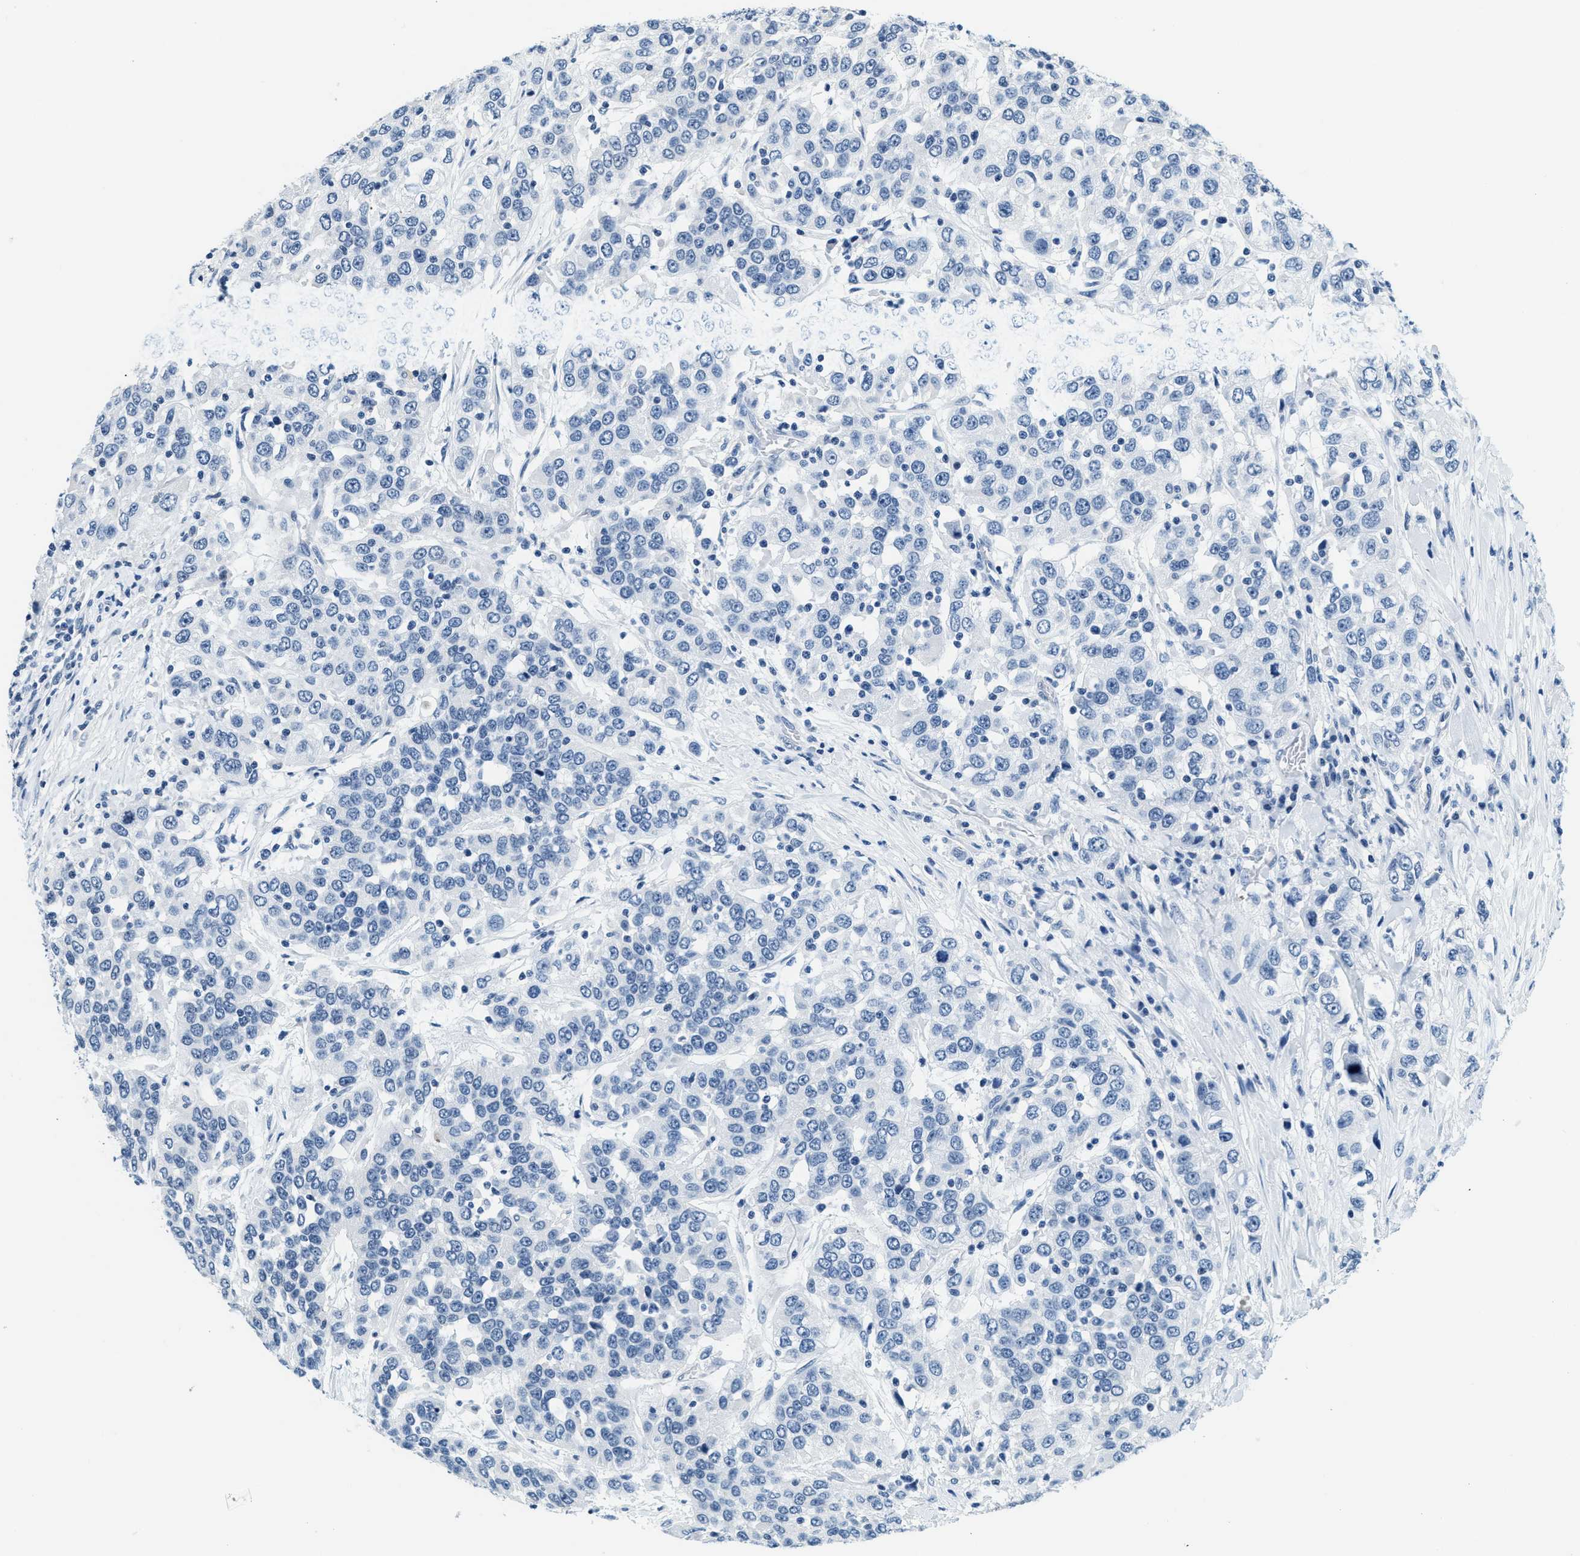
{"staining": {"intensity": "negative", "quantity": "none", "location": "none"}, "tissue": "urothelial cancer", "cell_type": "Tumor cells", "image_type": "cancer", "snomed": [{"axis": "morphology", "description": "Urothelial carcinoma, High grade"}, {"axis": "topography", "description": "Urinary bladder"}], "caption": "Immunohistochemistry of human urothelial cancer reveals no positivity in tumor cells.", "gene": "CA4", "patient": {"sex": "female", "age": 80}}